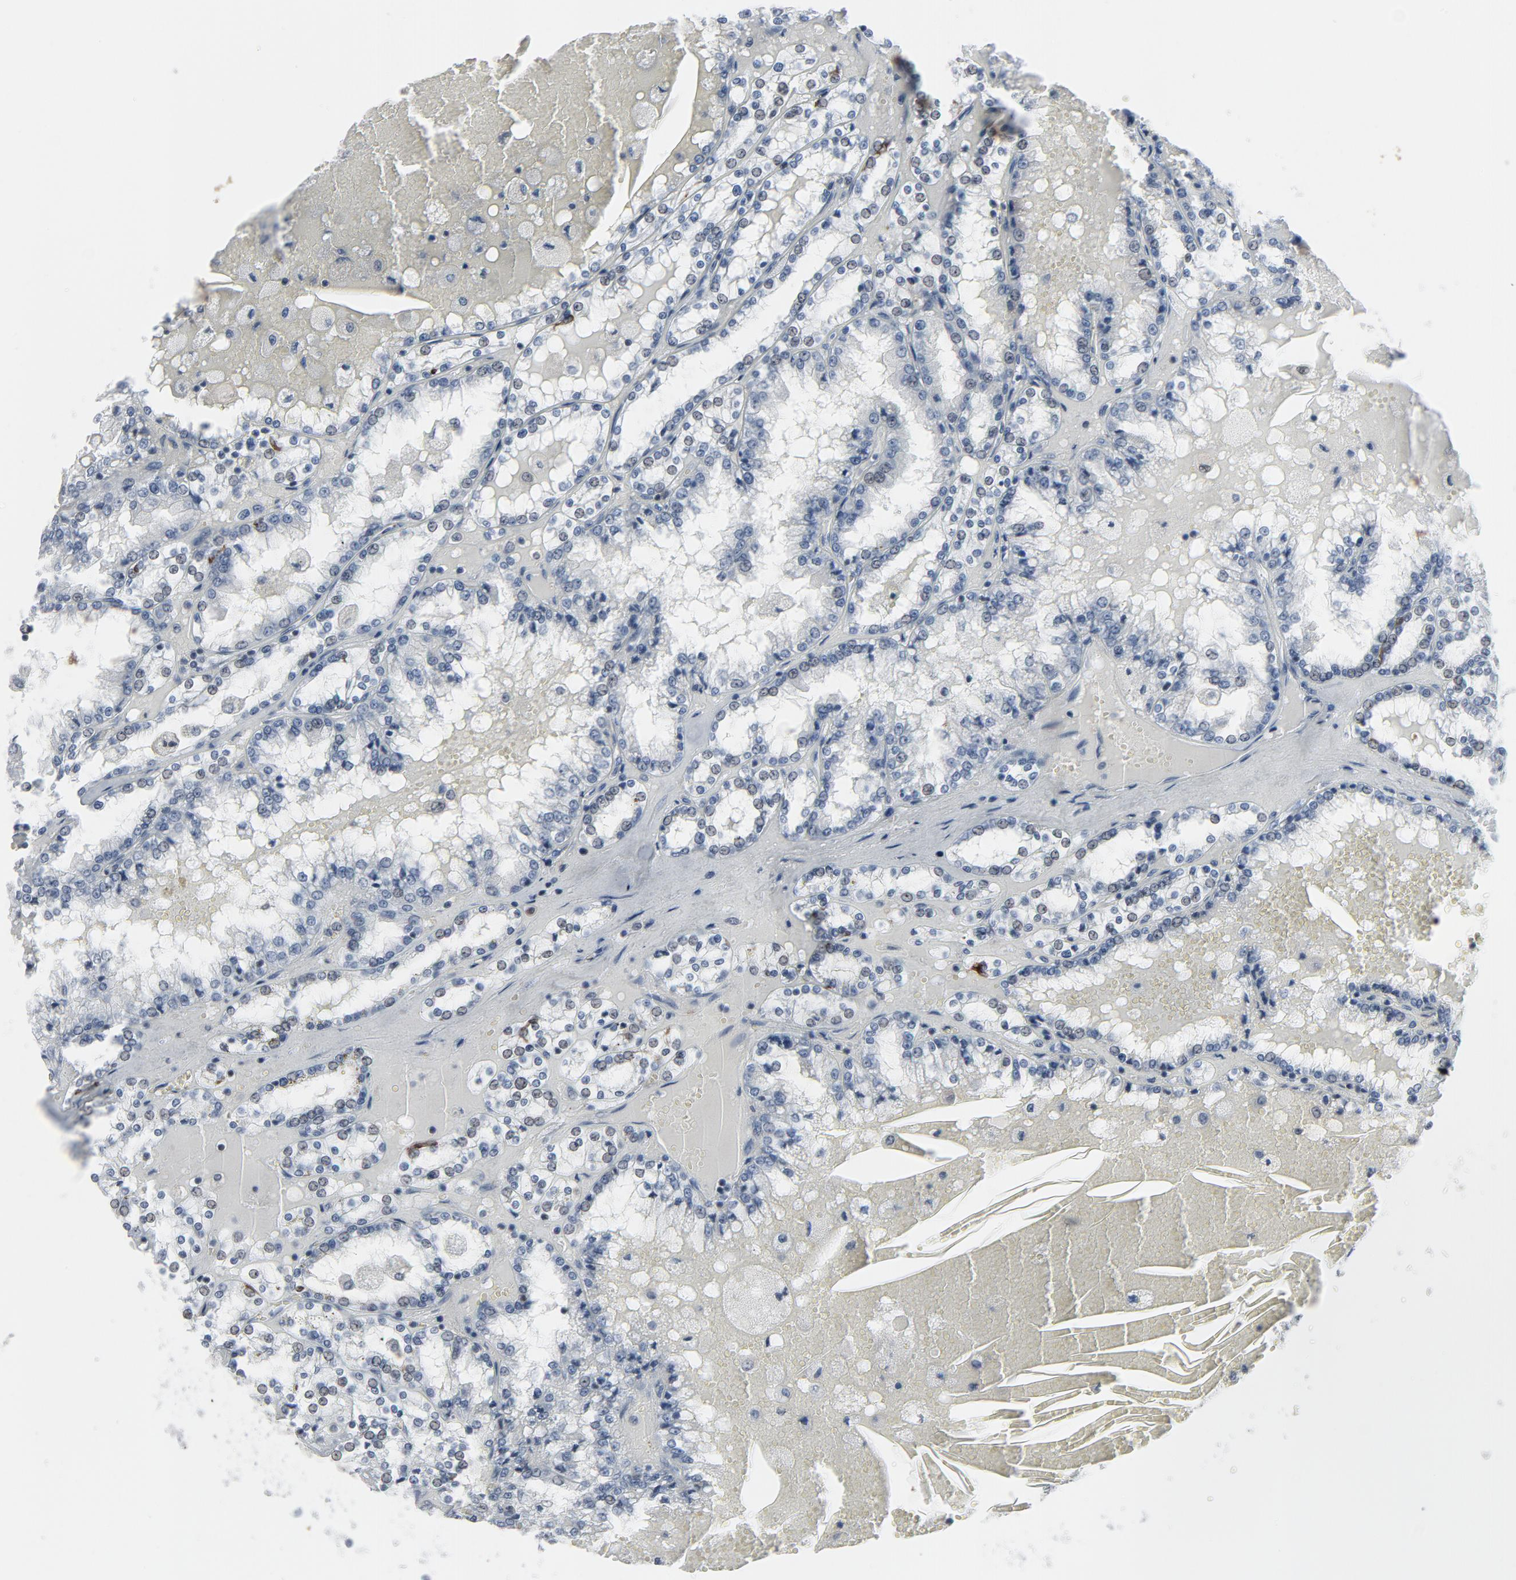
{"staining": {"intensity": "negative", "quantity": "none", "location": "none"}, "tissue": "renal cancer", "cell_type": "Tumor cells", "image_type": "cancer", "snomed": [{"axis": "morphology", "description": "Adenocarcinoma, NOS"}, {"axis": "topography", "description": "Kidney"}], "caption": "The immunohistochemistry photomicrograph has no significant expression in tumor cells of renal cancer (adenocarcinoma) tissue.", "gene": "STAT5A", "patient": {"sex": "female", "age": 56}}